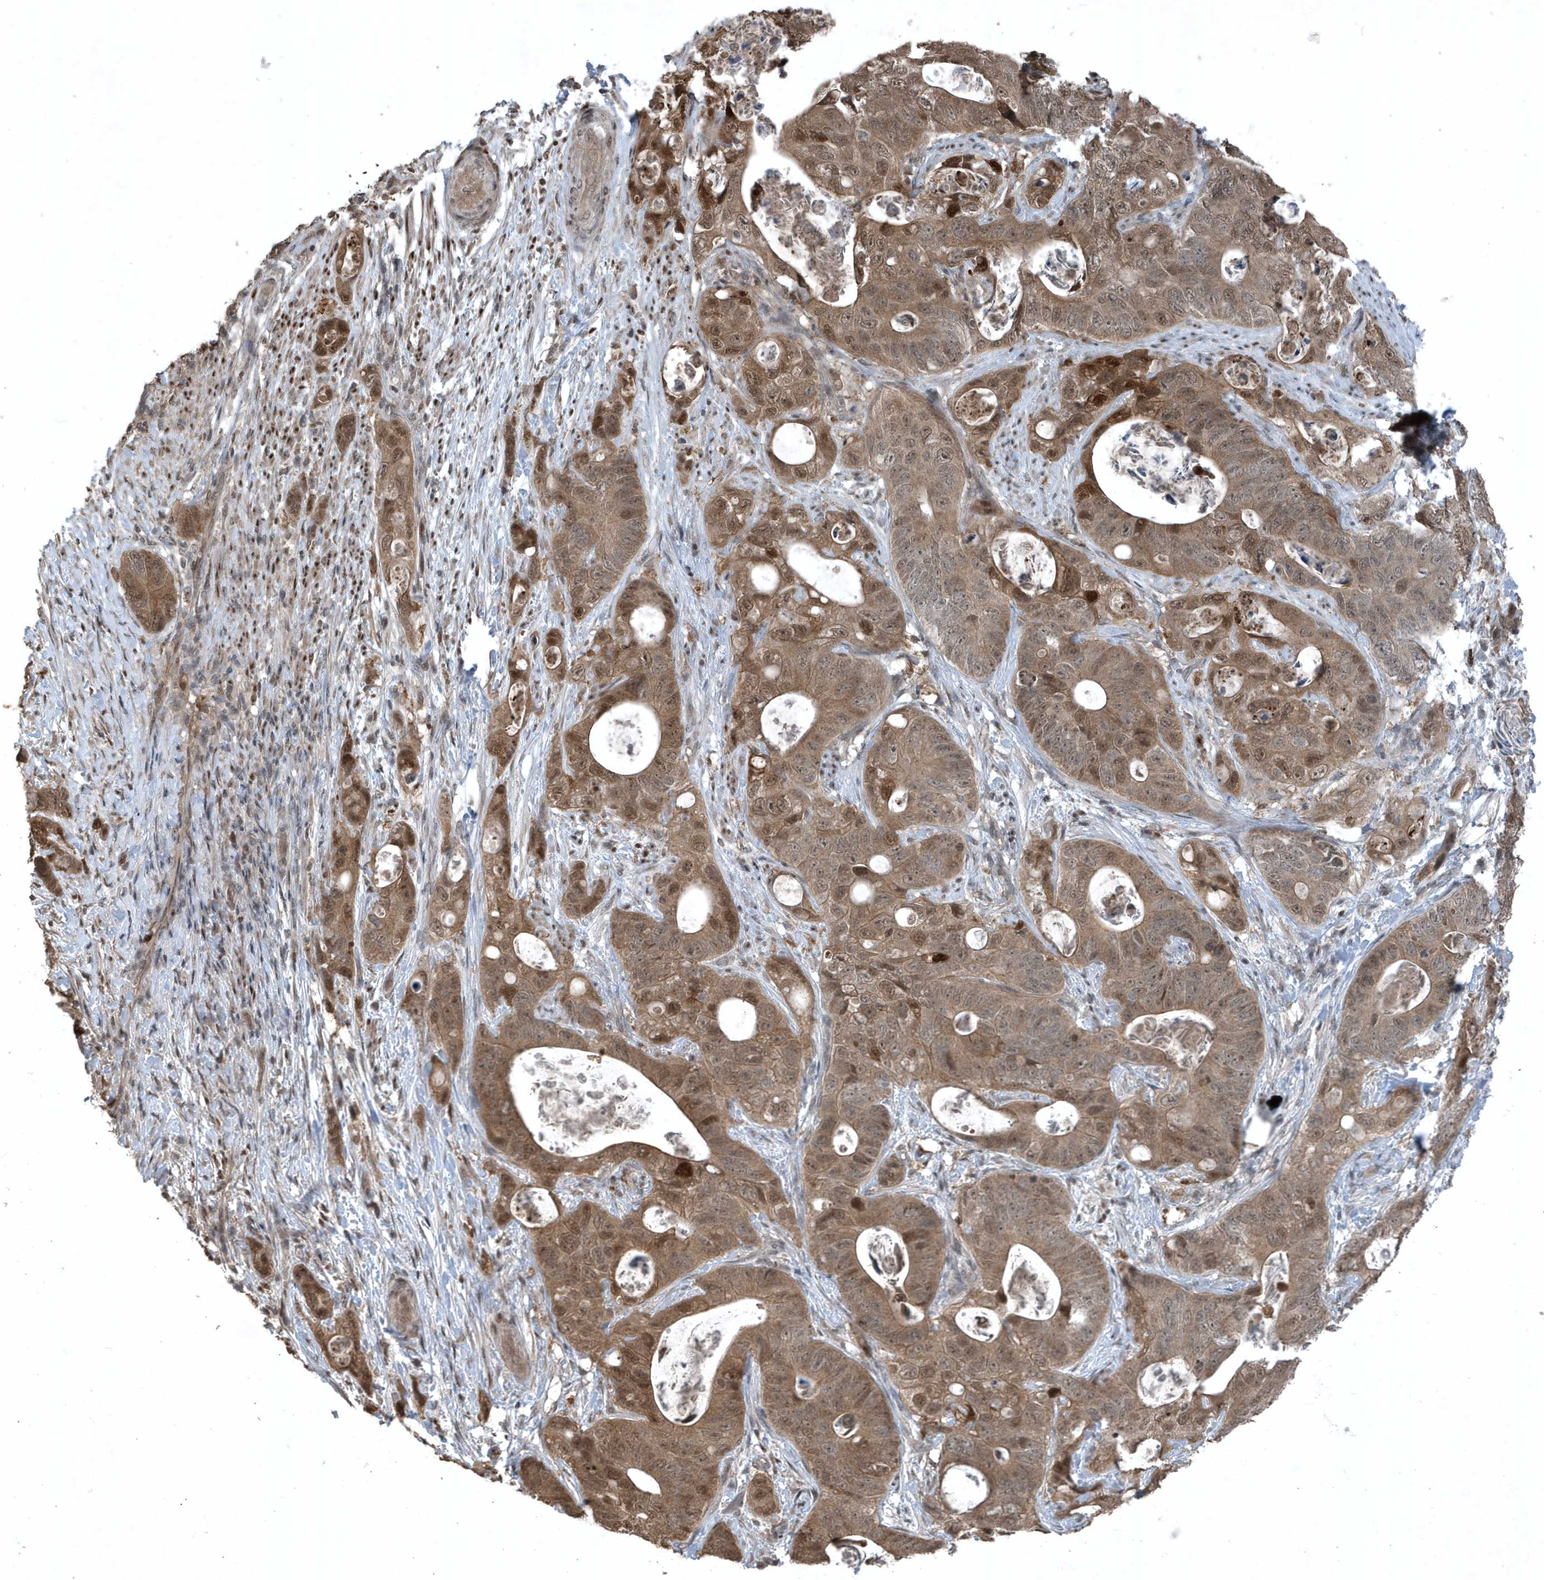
{"staining": {"intensity": "moderate", "quantity": ">75%", "location": "cytoplasmic/membranous,nuclear"}, "tissue": "stomach cancer", "cell_type": "Tumor cells", "image_type": "cancer", "snomed": [{"axis": "morphology", "description": "Adenocarcinoma, NOS"}, {"axis": "topography", "description": "Stomach"}], "caption": "A brown stain shows moderate cytoplasmic/membranous and nuclear staining of a protein in adenocarcinoma (stomach) tumor cells.", "gene": "HSPA1A", "patient": {"sex": "female", "age": 89}}